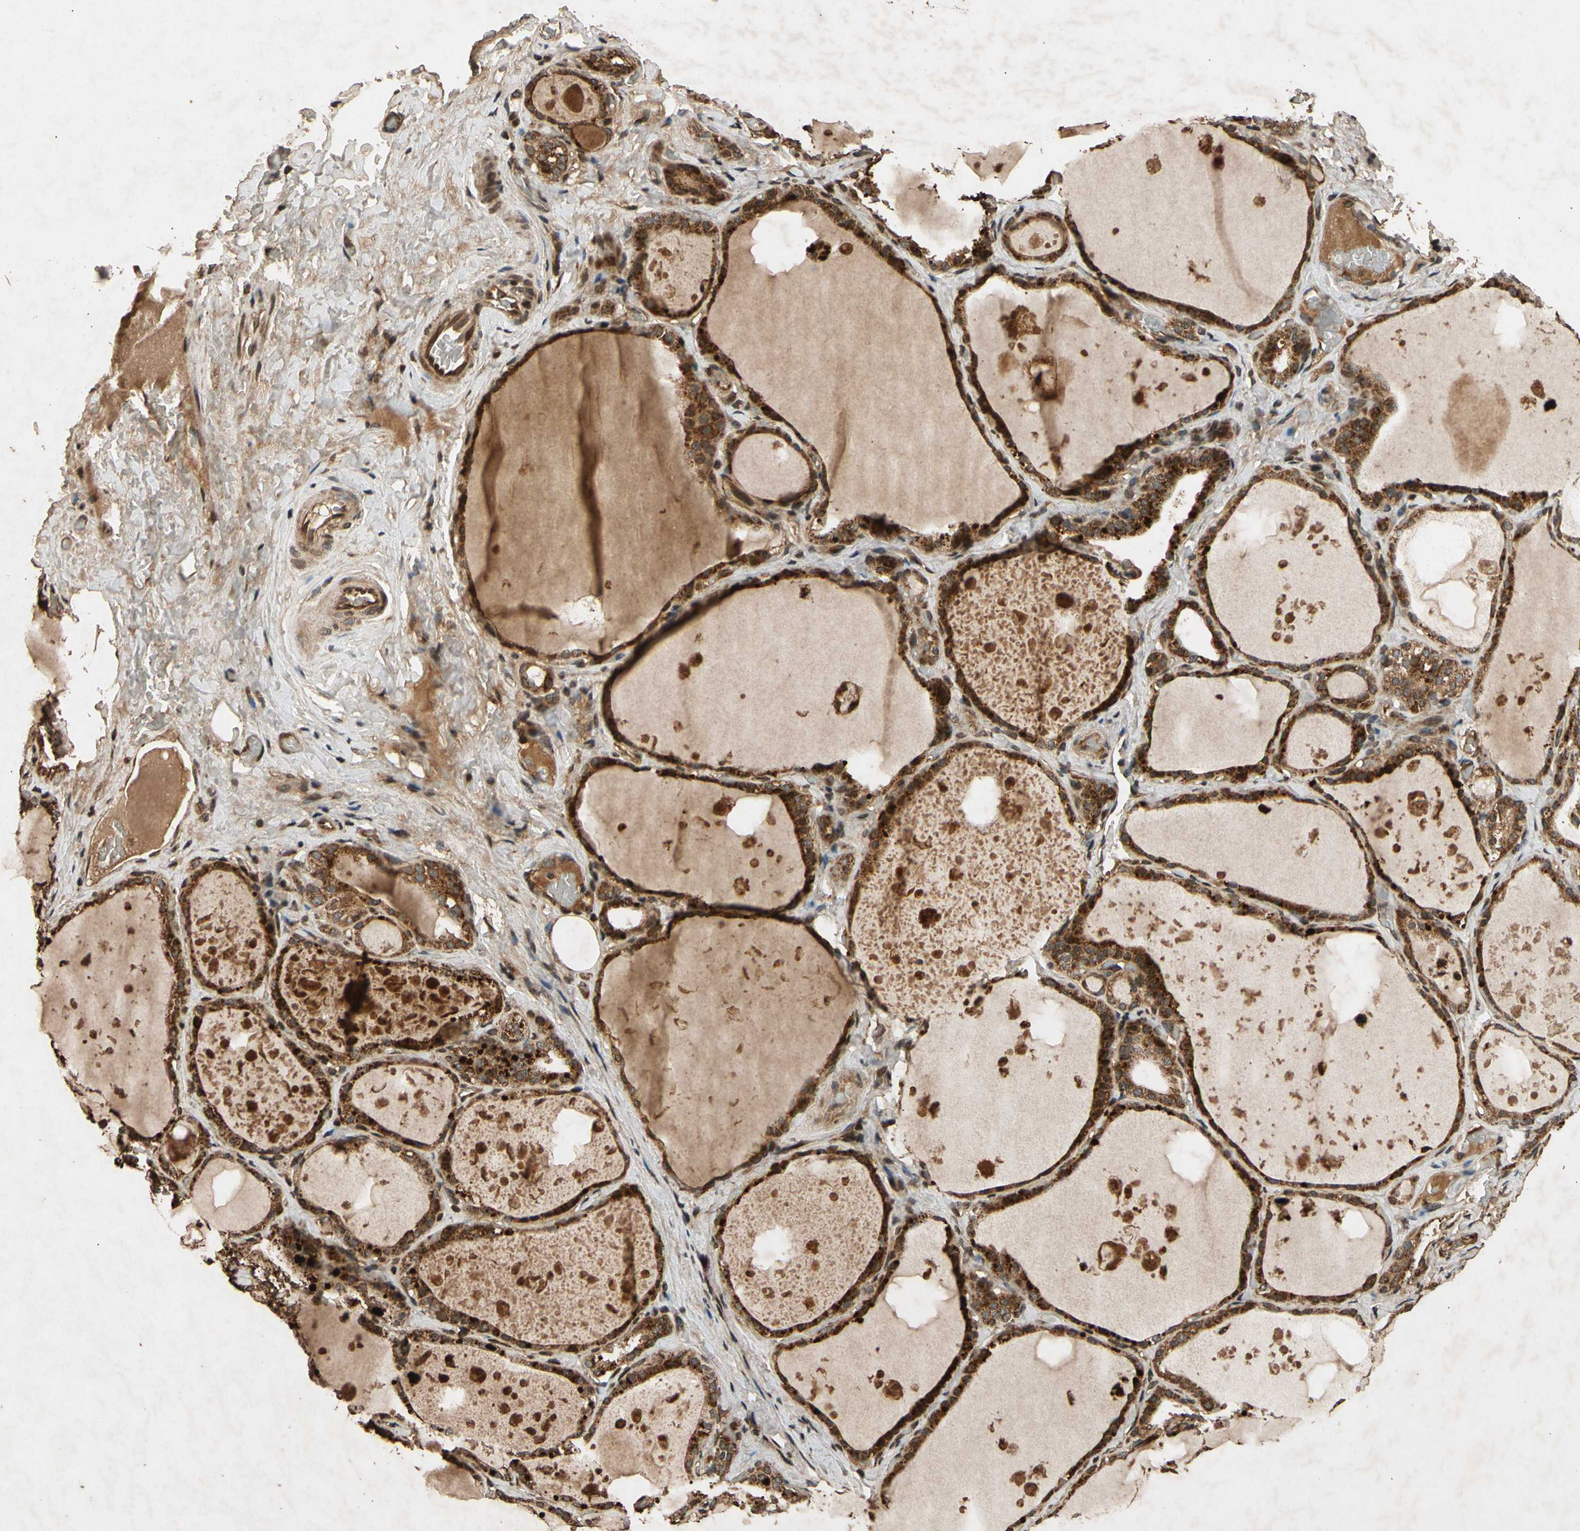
{"staining": {"intensity": "strong", "quantity": ">75%", "location": "cytoplasmic/membranous"}, "tissue": "thyroid gland", "cell_type": "Glandular cells", "image_type": "normal", "snomed": [{"axis": "morphology", "description": "Normal tissue, NOS"}, {"axis": "topography", "description": "Thyroid gland"}], "caption": "The histopathology image demonstrates staining of unremarkable thyroid gland, revealing strong cytoplasmic/membranous protein staining (brown color) within glandular cells. (Brightfield microscopy of DAB IHC at high magnification).", "gene": "TXN2", "patient": {"sex": "male", "age": 61}}